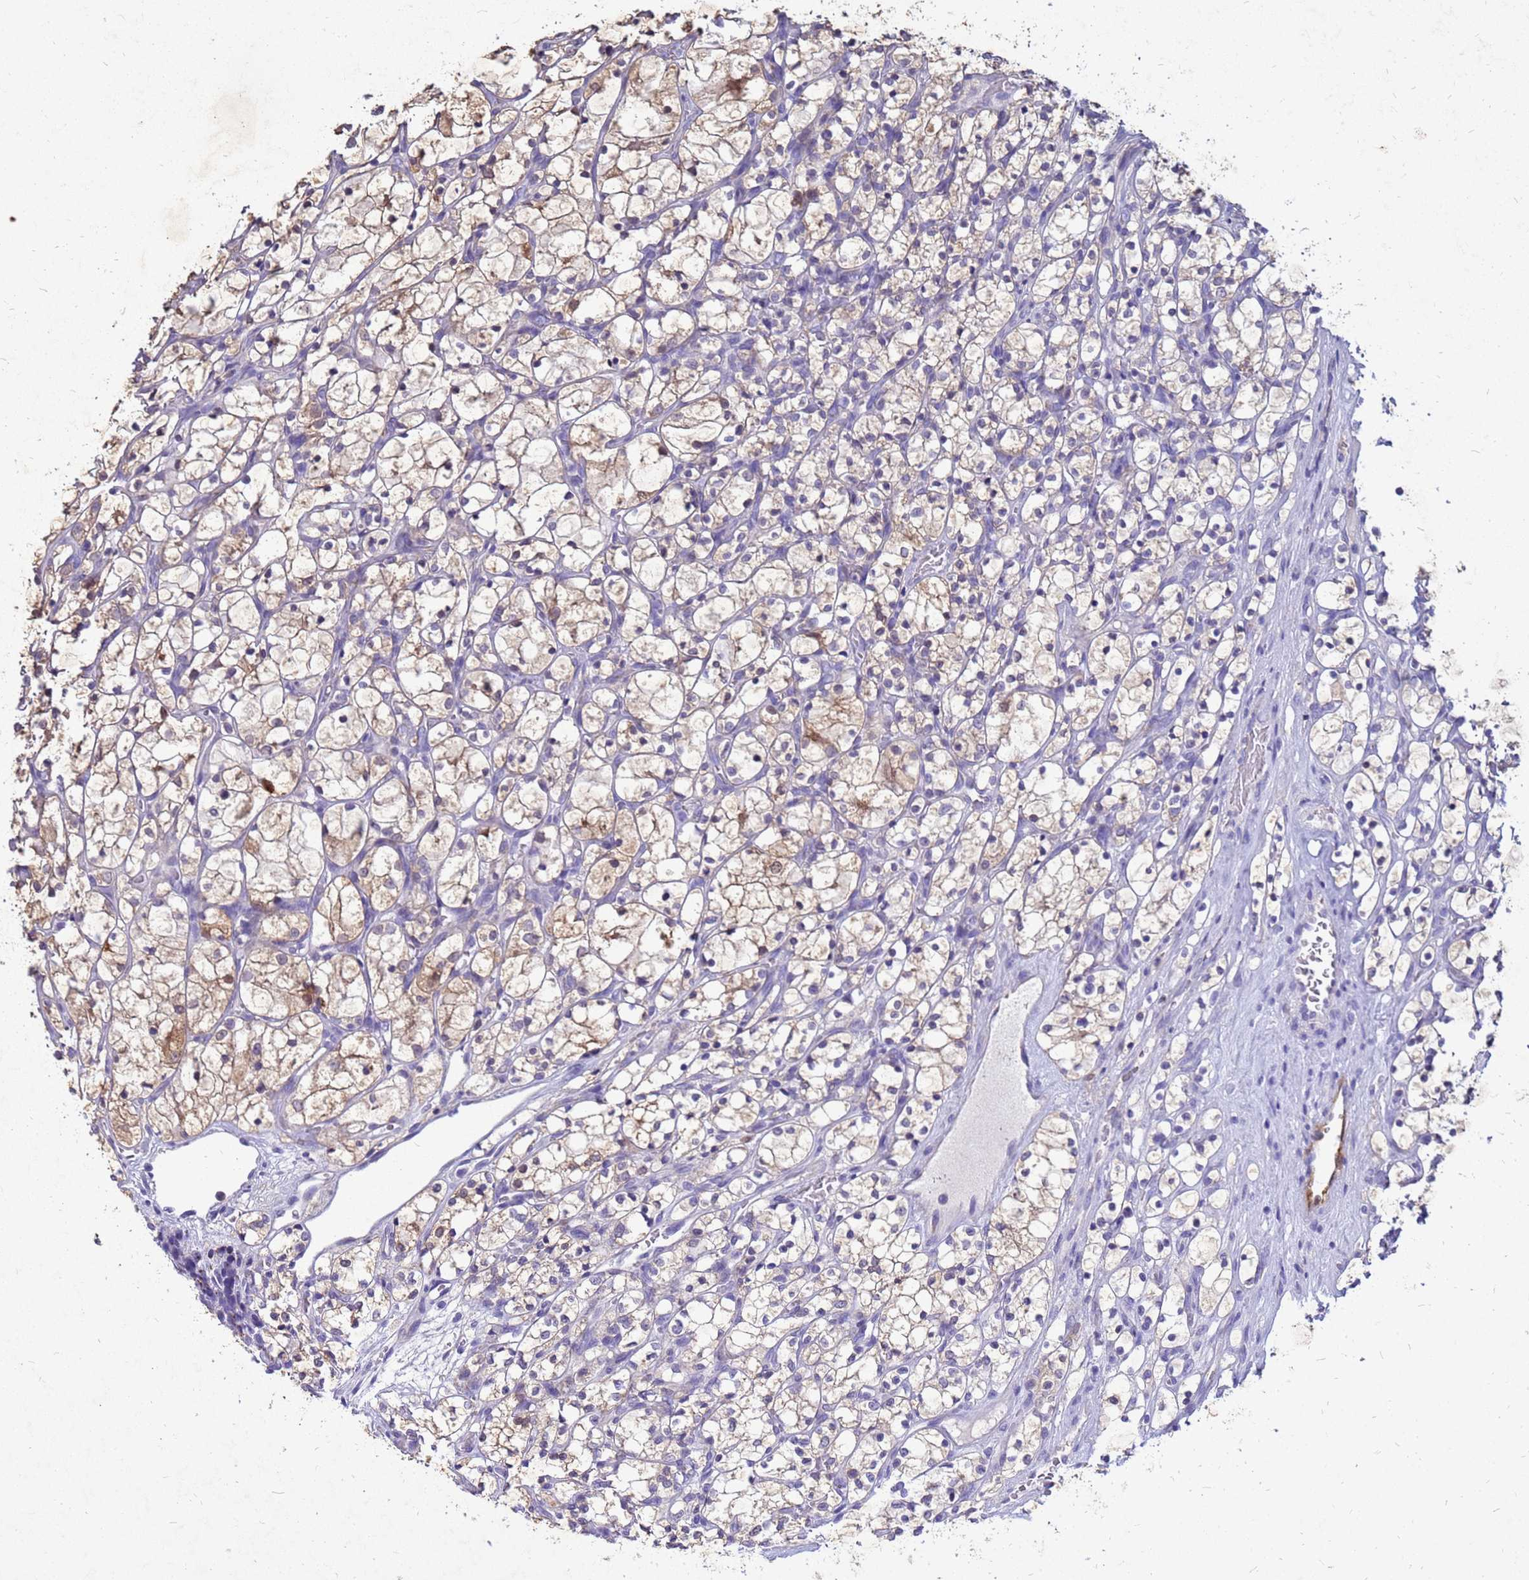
{"staining": {"intensity": "weak", "quantity": "25%-75%", "location": "cytoplasmic/membranous"}, "tissue": "renal cancer", "cell_type": "Tumor cells", "image_type": "cancer", "snomed": [{"axis": "morphology", "description": "Adenocarcinoma, NOS"}, {"axis": "topography", "description": "Kidney"}], "caption": "Protein staining by immunohistochemistry demonstrates weak cytoplasmic/membranous expression in approximately 25%-75% of tumor cells in adenocarcinoma (renal).", "gene": "AKR1C1", "patient": {"sex": "female", "age": 69}}